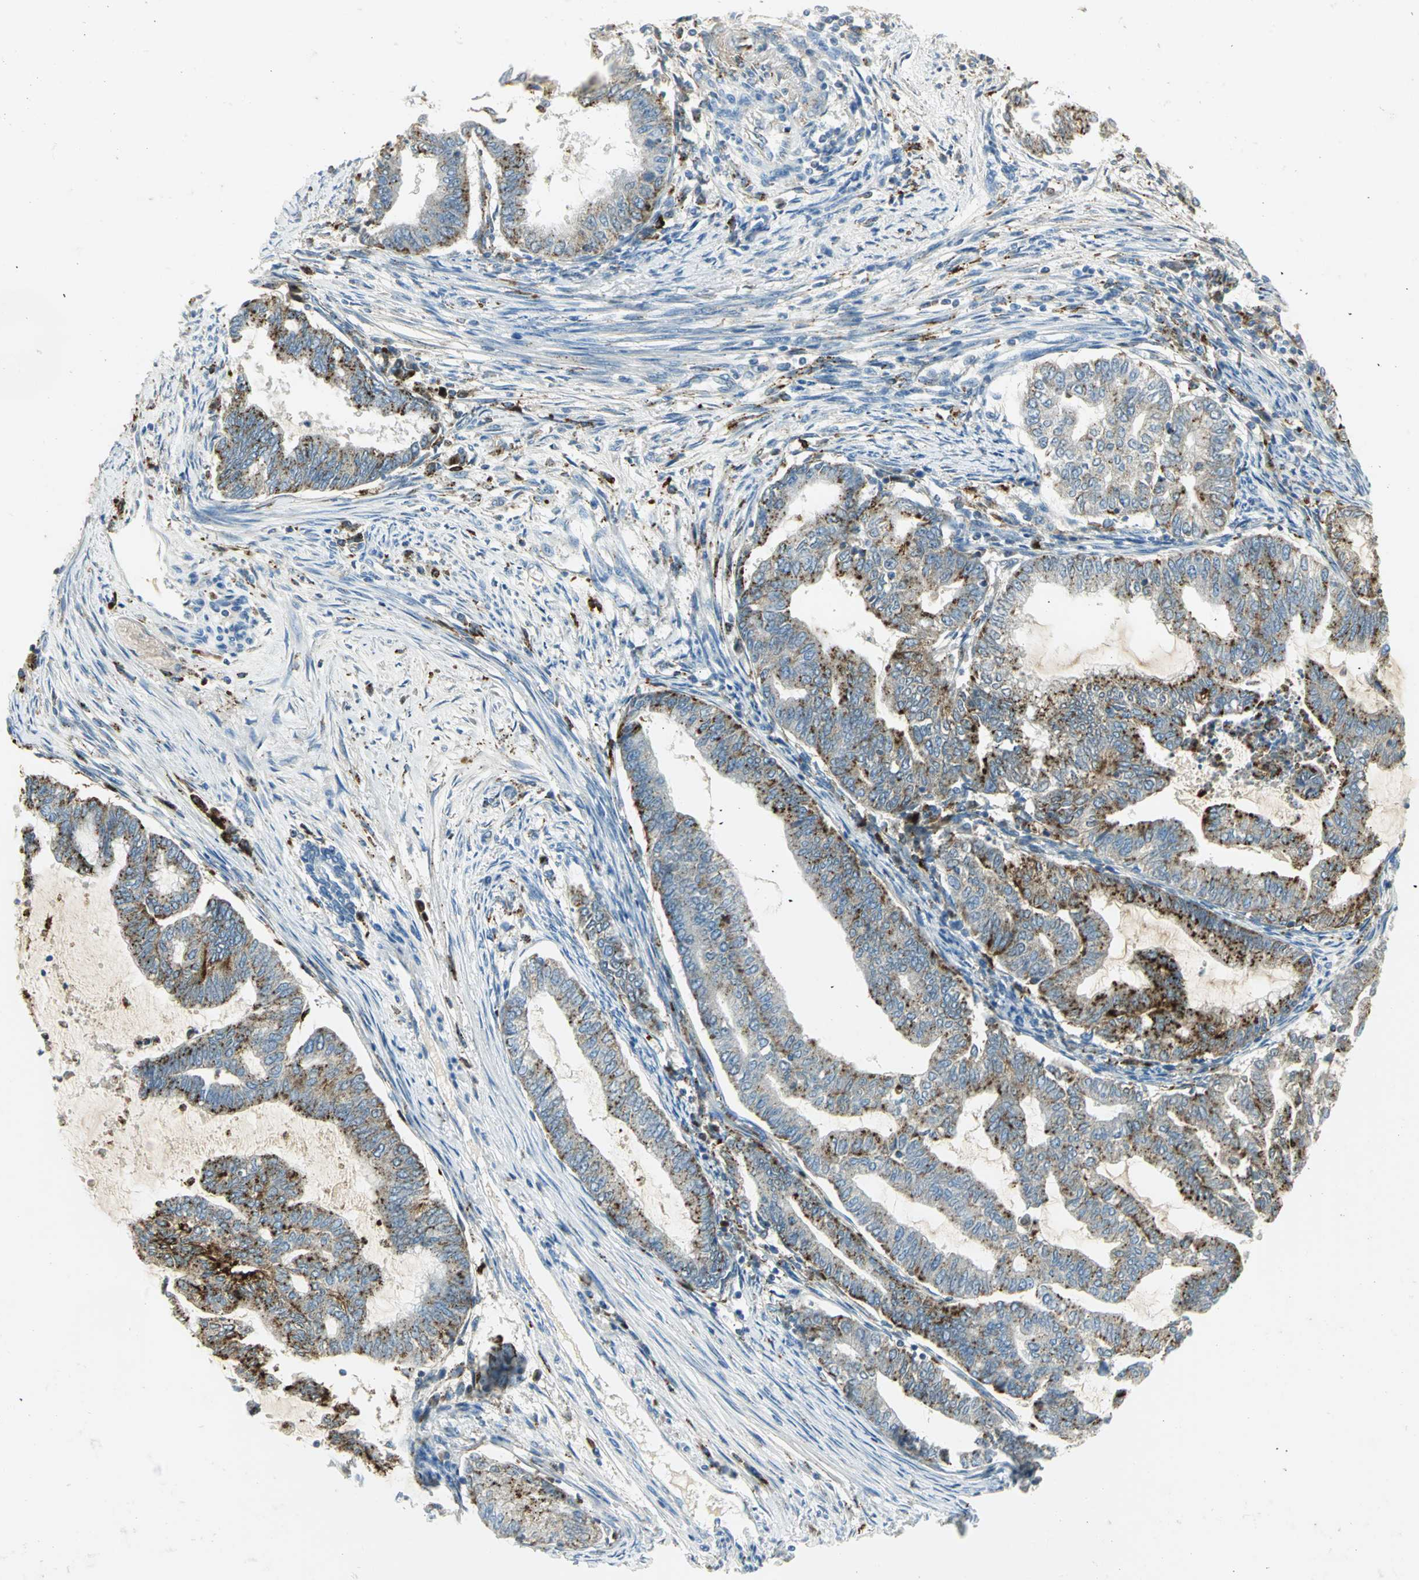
{"staining": {"intensity": "moderate", "quantity": "25%-75%", "location": "cytoplasmic/membranous"}, "tissue": "endometrial cancer", "cell_type": "Tumor cells", "image_type": "cancer", "snomed": [{"axis": "morphology", "description": "Adenocarcinoma, NOS"}, {"axis": "topography", "description": "Endometrium"}], "caption": "Endometrial adenocarcinoma stained with DAB (3,3'-diaminobenzidine) IHC shows medium levels of moderate cytoplasmic/membranous expression in about 25%-75% of tumor cells.", "gene": "ARSA", "patient": {"sex": "female", "age": 79}}